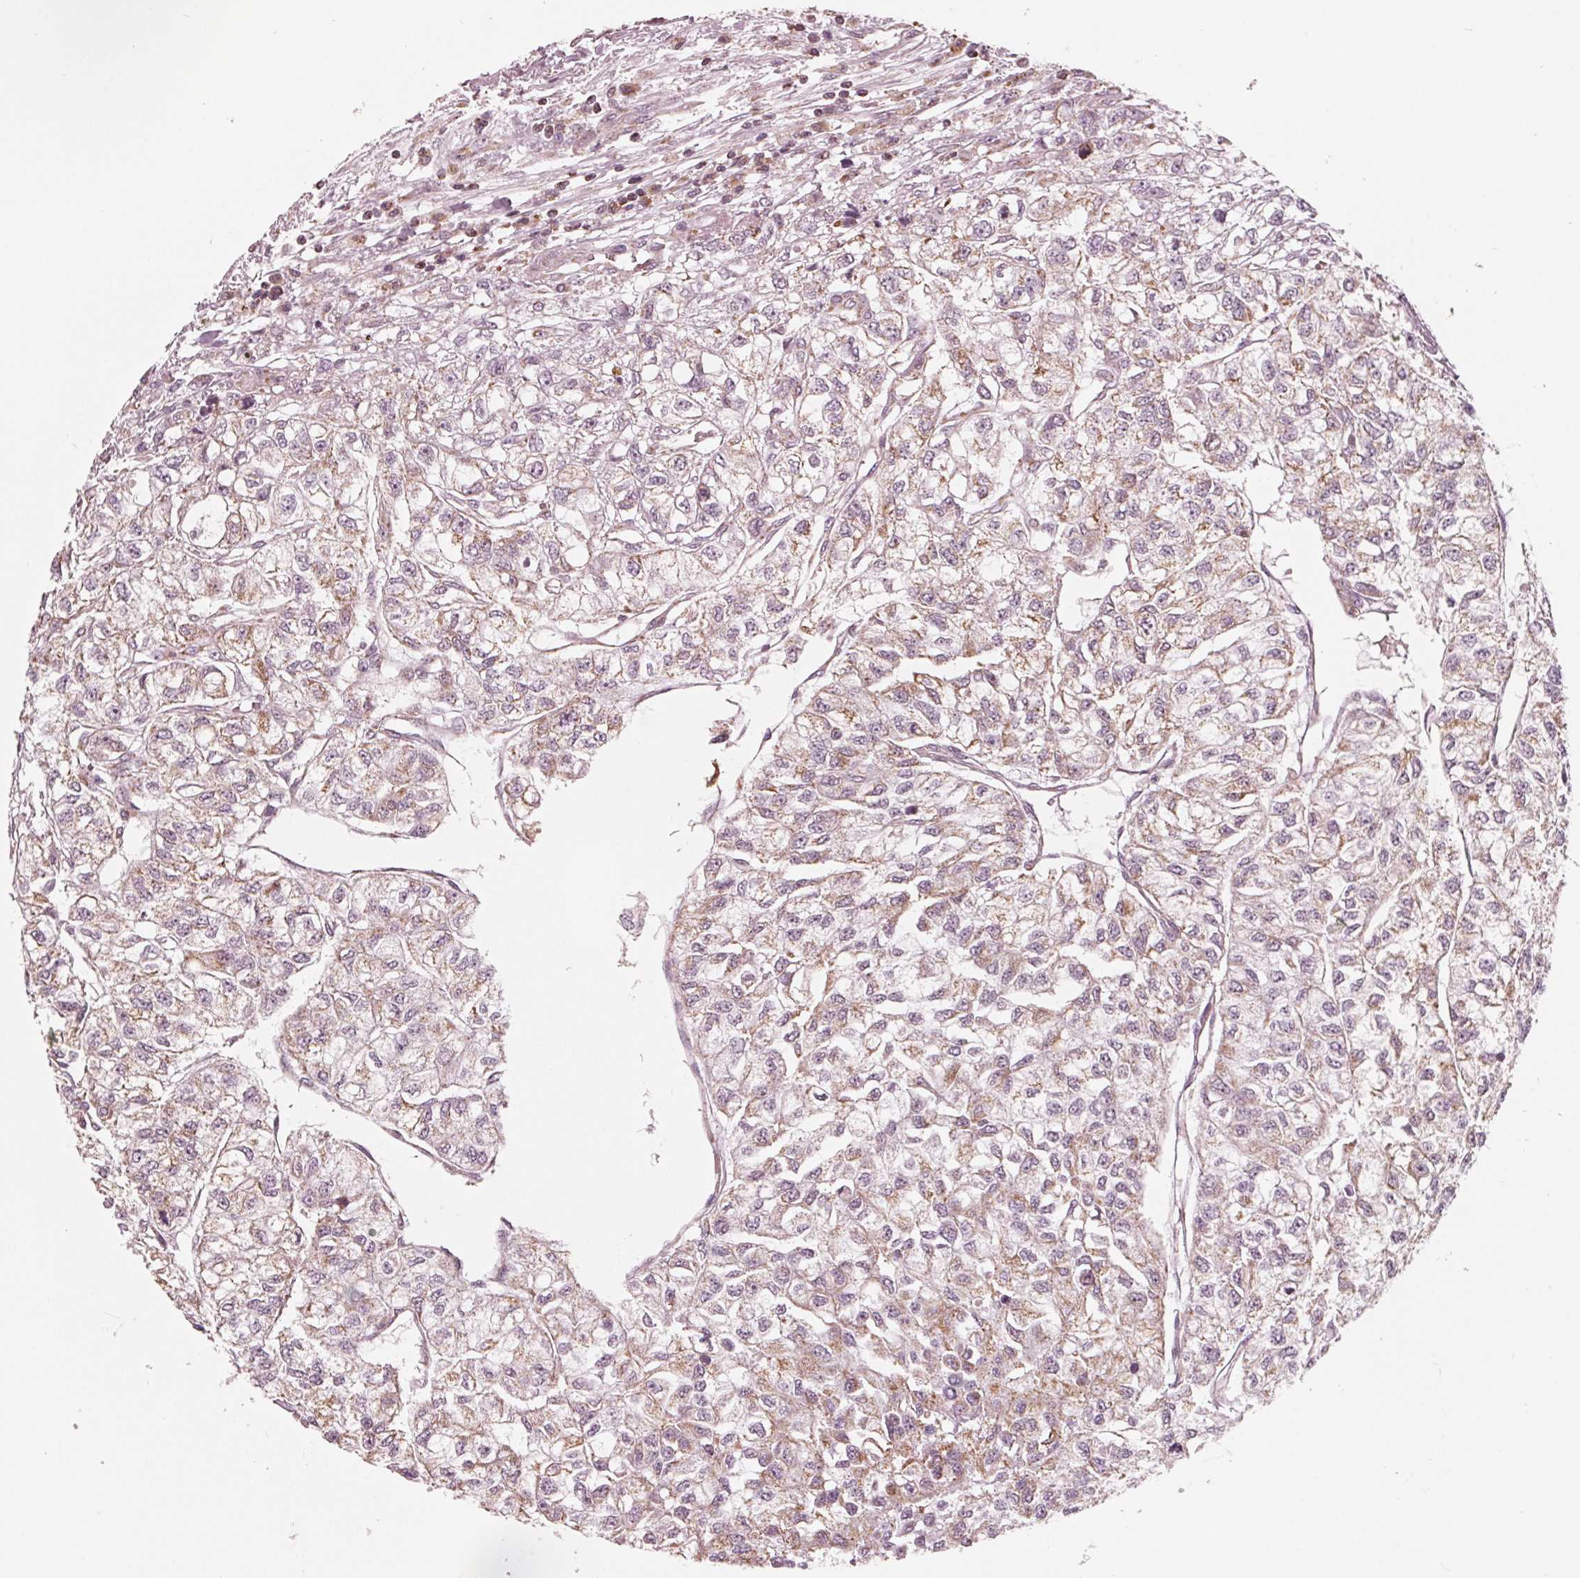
{"staining": {"intensity": "moderate", "quantity": "25%-75%", "location": "cytoplasmic/membranous"}, "tissue": "renal cancer", "cell_type": "Tumor cells", "image_type": "cancer", "snomed": [{"axis": "morphology", "description": "Adenocarcinoma, NOS"}, {"axis": "topography", "description": "Kidney"}], "caption": "Protein analysis of renal cancer (adenocarcinoma) tissue shows moderate cytoplasmic/membranous staining in approximately 25%-75% of tumor cells. Ihc stains the protein in brown and the nuclei are stained blue.", "gene": "DCAF4L2", "patient": {"sex": "male", "age": 56}}